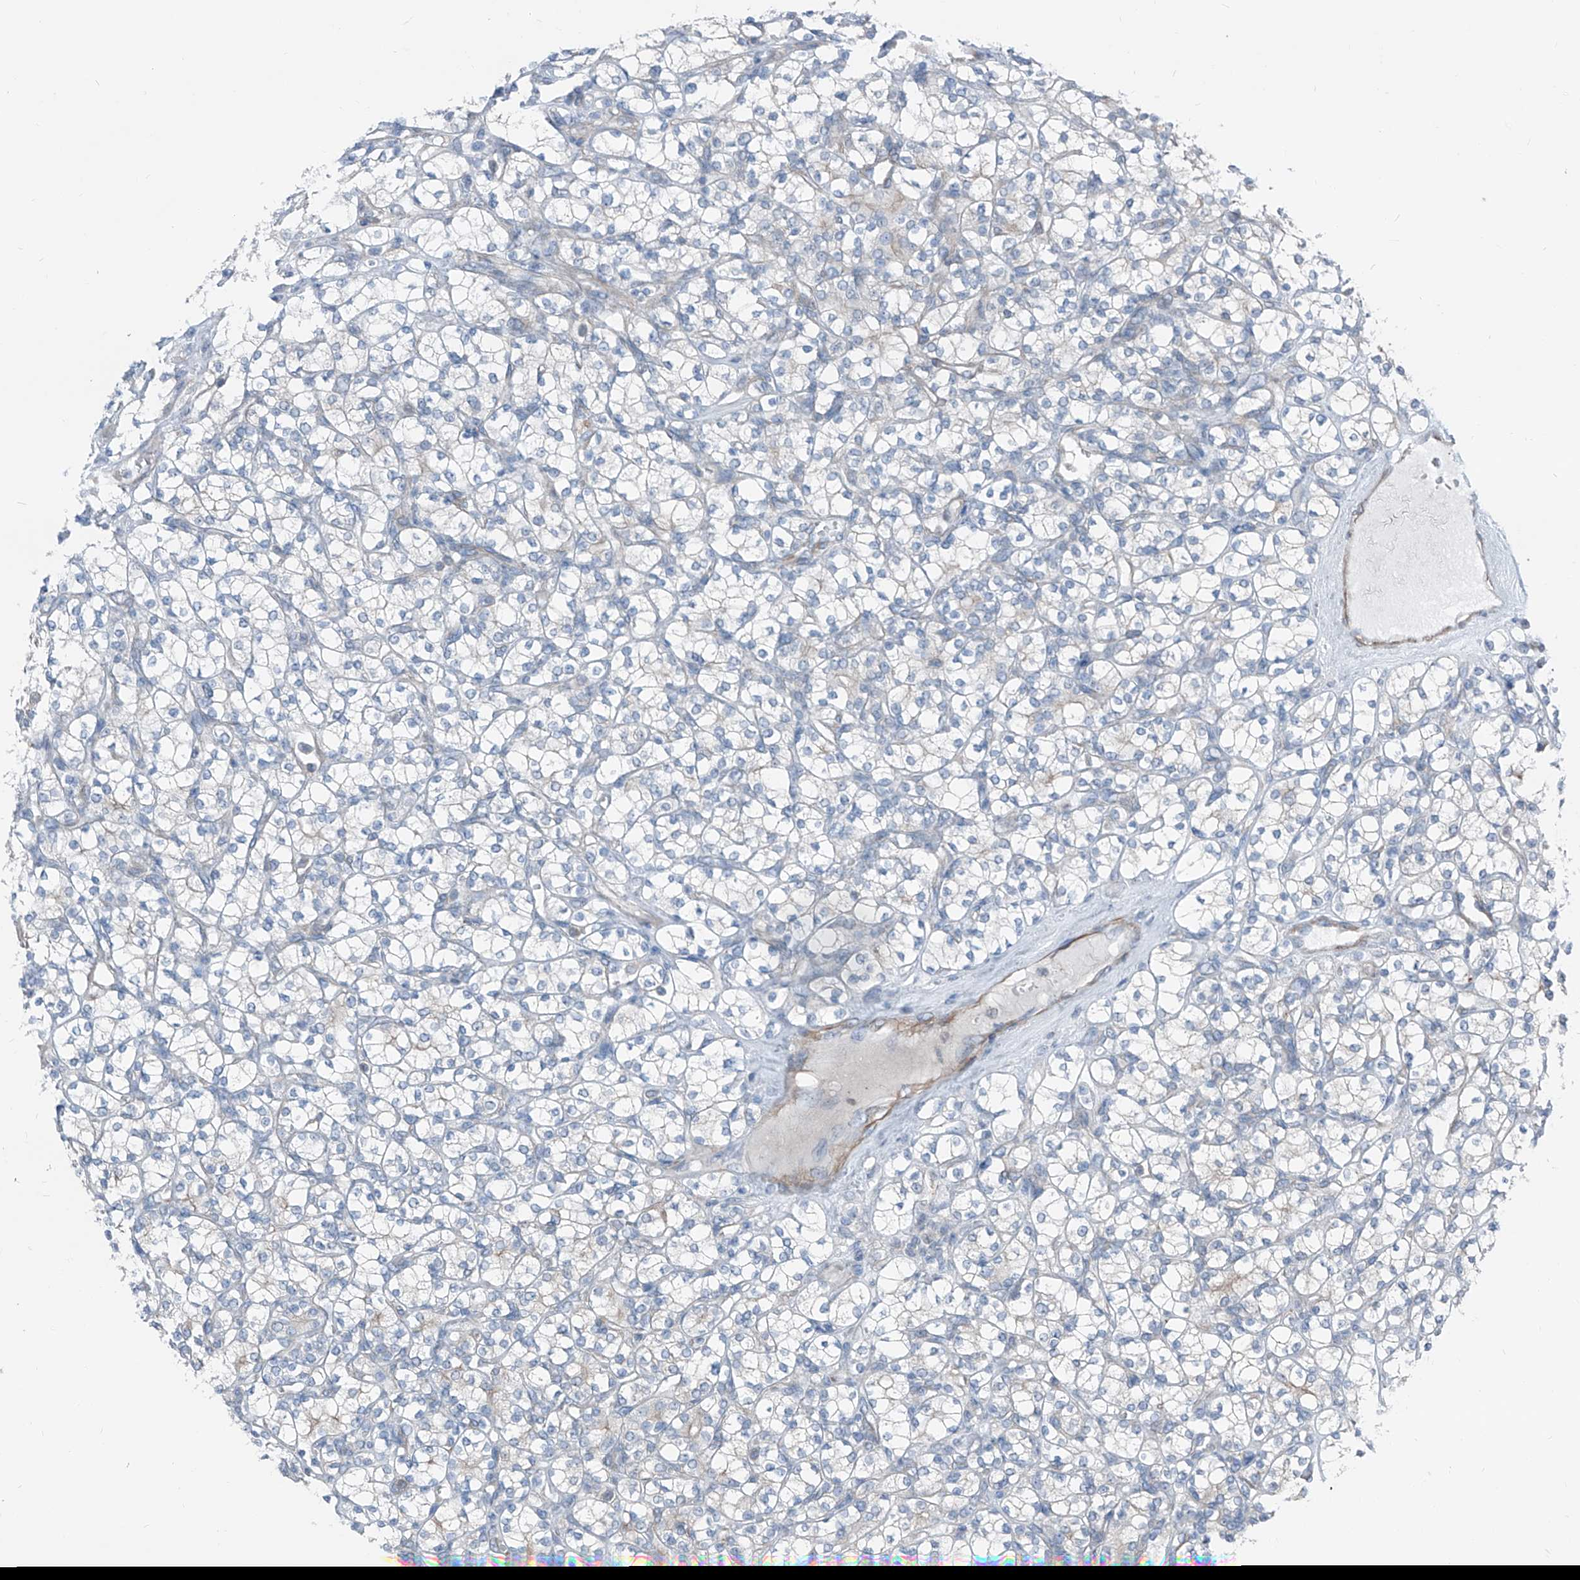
{"staining": {"intensity": "negative", "quantity": "none", "location": "none"}, "tissue": "renal cancer", "cell_type": "Tumor cells", "image_type": "cancer", "snomed": [{"axis": "morphology", "description": "Adenocarcinoma, NOS"}, {"axis": "topography", "description": "Kidney"}], "caption": "An image of human renal cancer is negative for staining in tumor cells.", "gene": "HSPB11", "patient": {"sex": "male", "age": 77}}